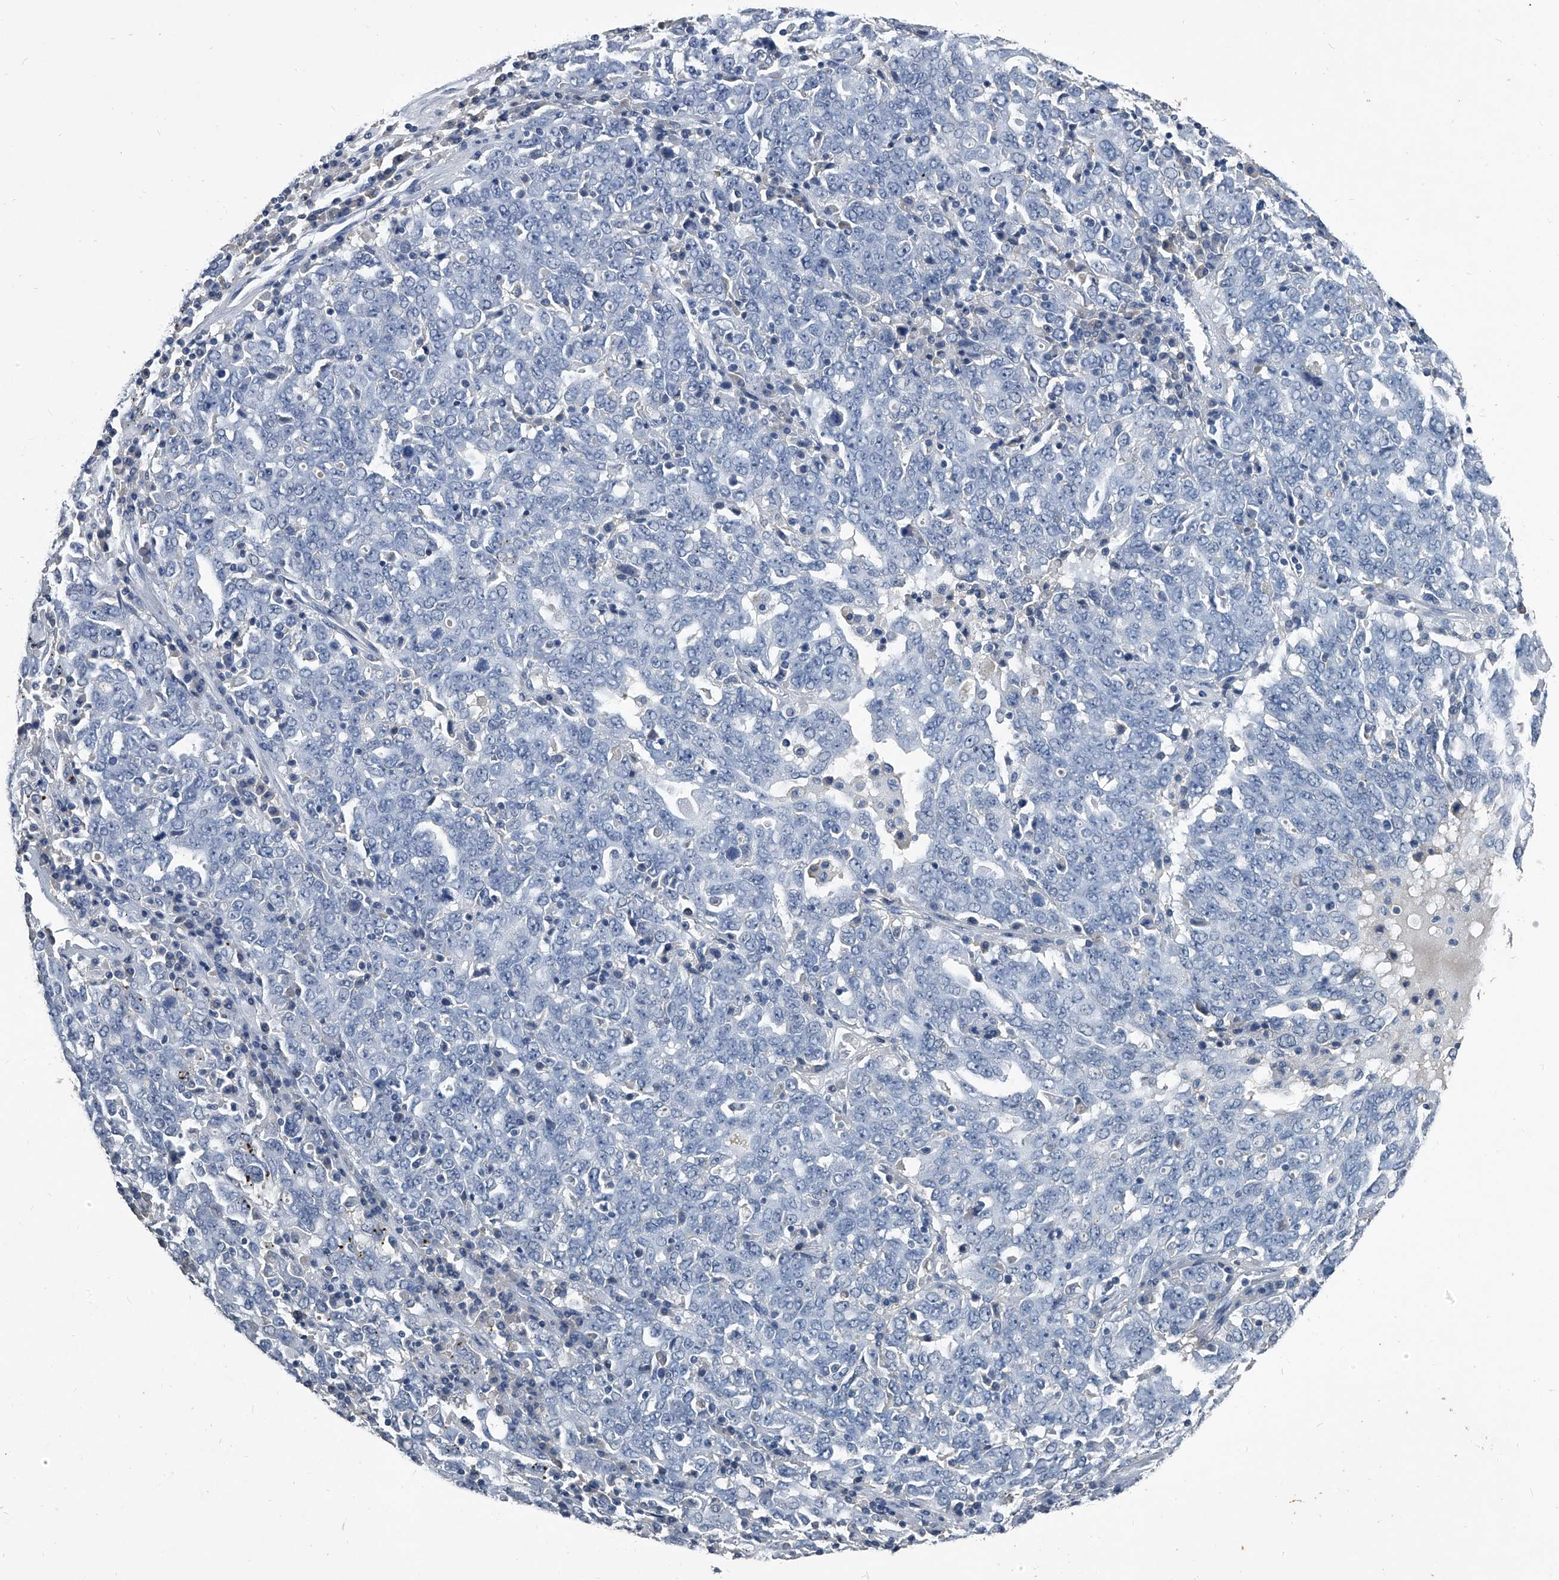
{"staining": {"intensity": "negative", "quantity": "none", "location": "none"}, "tissue": "ovarian cancer", "cell_type": "Tumor cells", "image_type": "cancer", "snomed": [{"axis": "morphology", "description": "Carcinoma, endometroid"}, {"axis": "topography", "description": "Ovary"}], "caption": "The histopathology image exhibits no staining of tumor cells in ovarian cancer. (DAB immunohistochemistry visualized using brightfield microscopy, high magnification).", "gene": "BCAS1", "patient": {"sex": "female", "age": 62}}